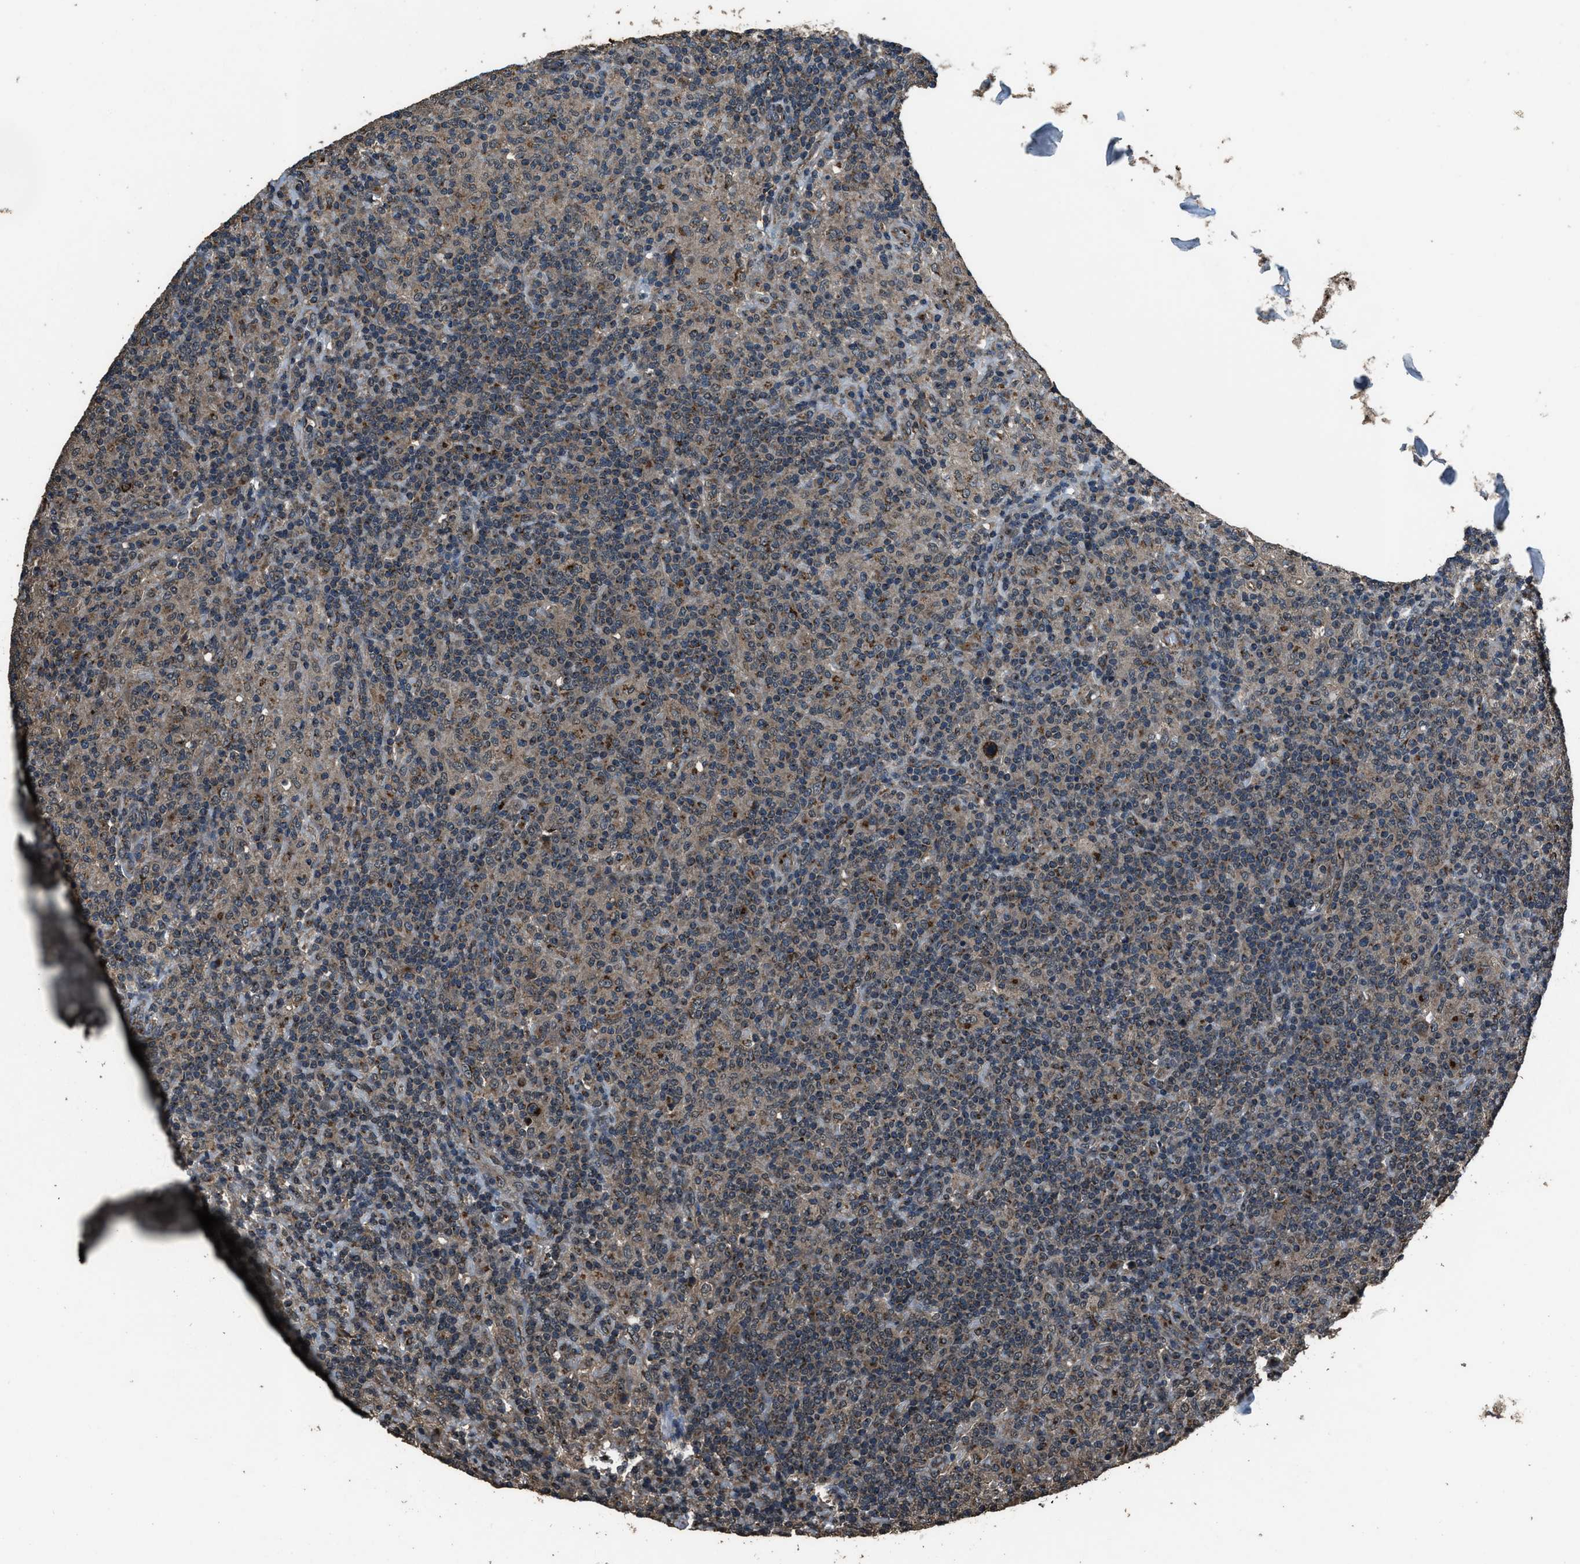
{"staining": {"intensity": "weak", "quantity": ">75%", "location": "cytoplasmic/membranous"}, "tissue": "lymphoma", "cell_type": "Tumor cells", "image_type": "cancer", "snomed": [{"axis": "morphology", "description": "Hodgkin's disease, NOS"}, {"axis": "topography", "description": "Lymph node"}], "caption": "Immunohistochemical staining of human lymphoma shows low levels of weak cytoplasmic/membranous positivity in about >75% of tumor cells. (Stains: DAB (3,3'-diaminobenzidine) in brown, nuclei in blue, Microscopy: brightfield microscopy at high magnification).", "gene": "SLC38A10", "patient": {"sex": "male", "age": 70}}